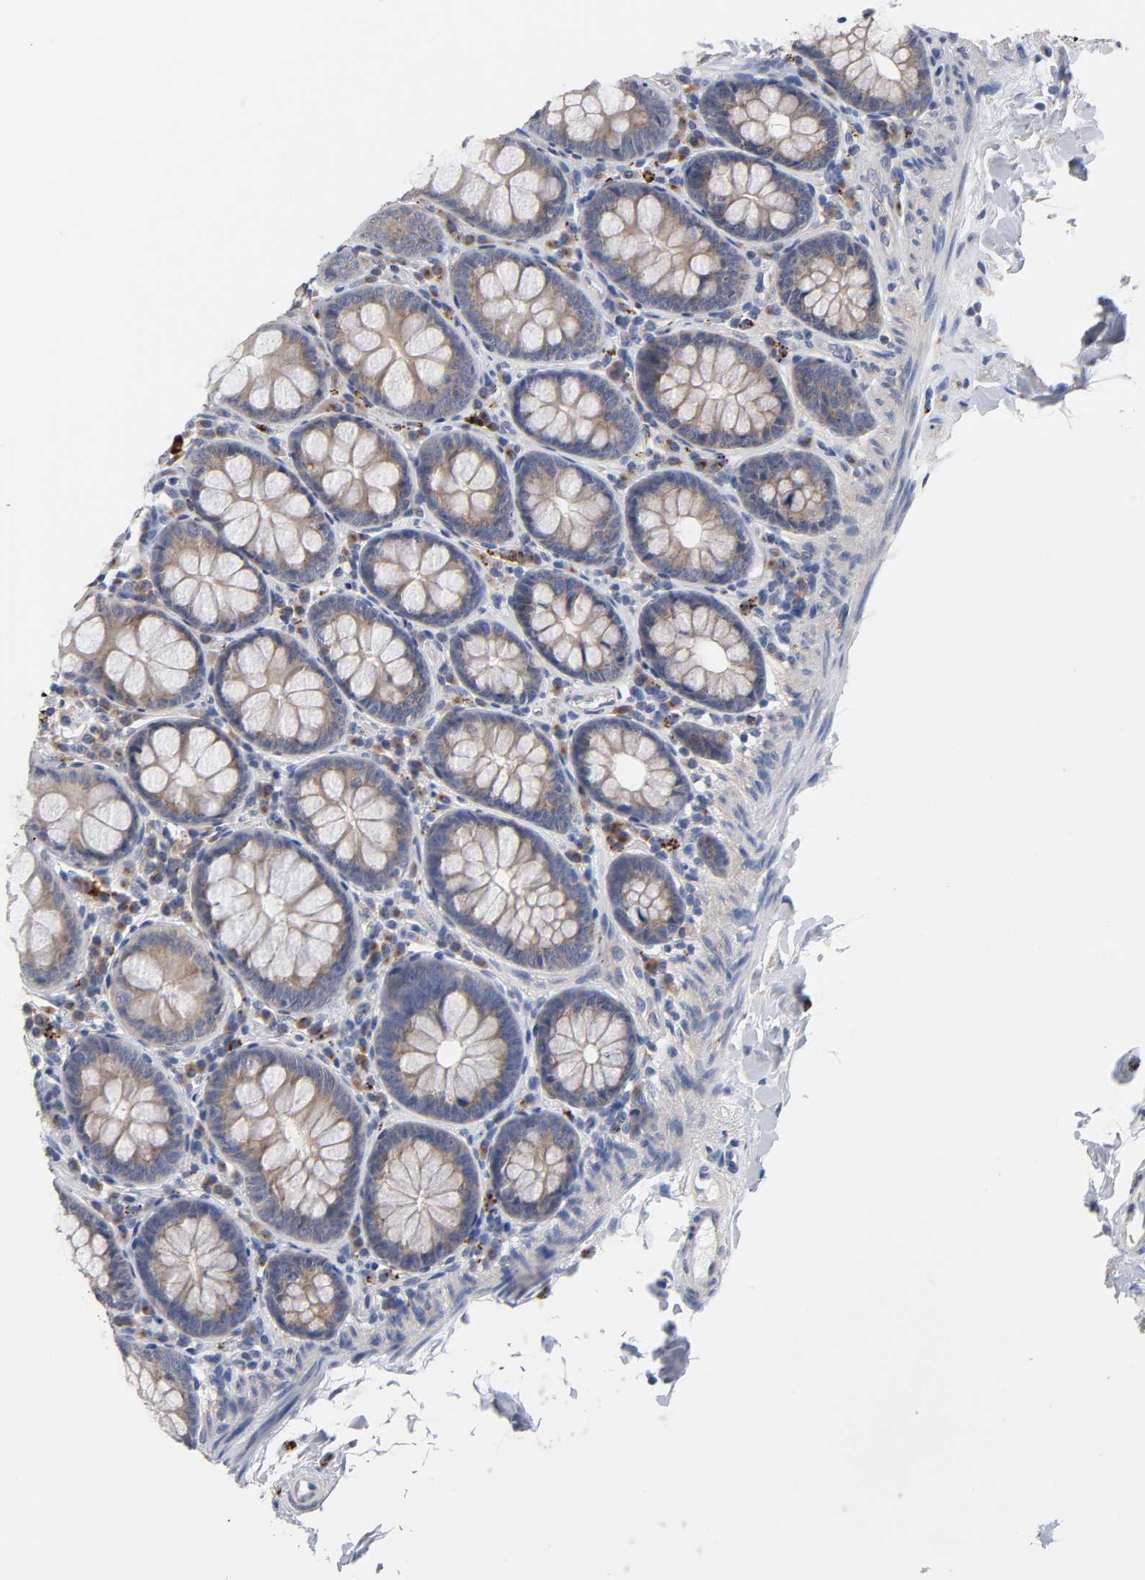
{"staining": {"intensity": "negative", "quantity": "none", "location": "none"}, "tissue": "colon", "cell_type": "Endothelial cells", "image_type": "normal", "snomed": [{"axis": "morphology", "description": "Normal tissue, NOS"}, {"axis": "topography", "description": "Colon"}], "caption": "Immunohistochemical staining of benign colon demonstrates no significant staining in endothelial cells. (DAB immunohistochemistry with hematoxylin counter stain).", "gene": "C17orf75", "patient": {"sex": "female", "age": 61}}